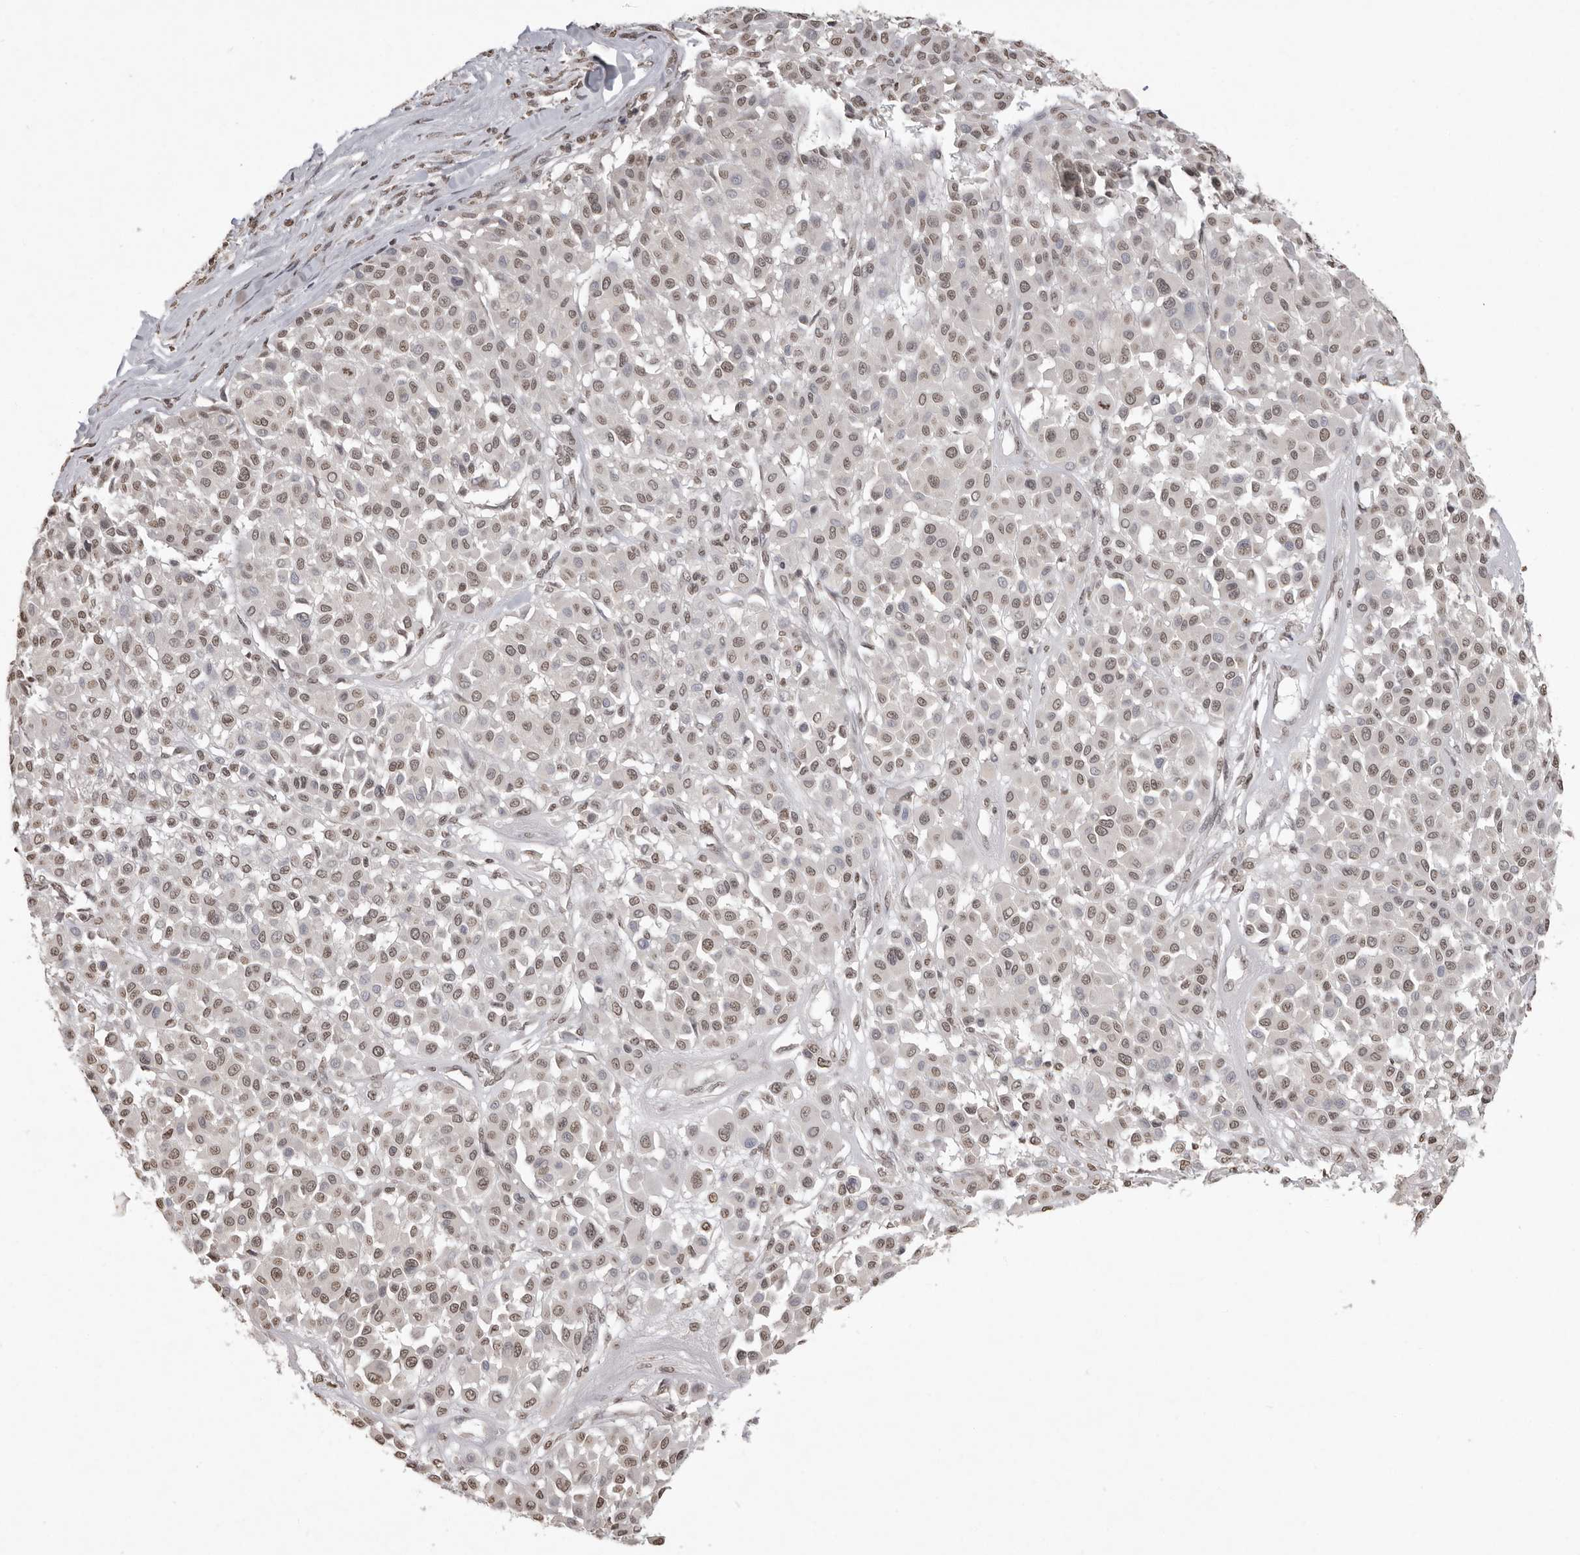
{"staining": {"intensity": "weak", "quantity": "25%-75%", "location": "nuclear"}, "tissue": "melanoma", "cell_type": "Tumor cells", "image_type": "cancer", "snomed": [{"axis": "morphology", "description": "Malignant melanoma, Metastatic site"}, {"axis": "topography", "description": "Soft tissue"}], "caption": "Malignant melanoma (metastatic site) stained with immunohistochemistry (IHC) shows weak nuclear expression in approximately 25%-75% of tumor cells. Nuclei are stained in blue.", "gene": "WDR45", "patient": {"sex": "male", "age": 41}}